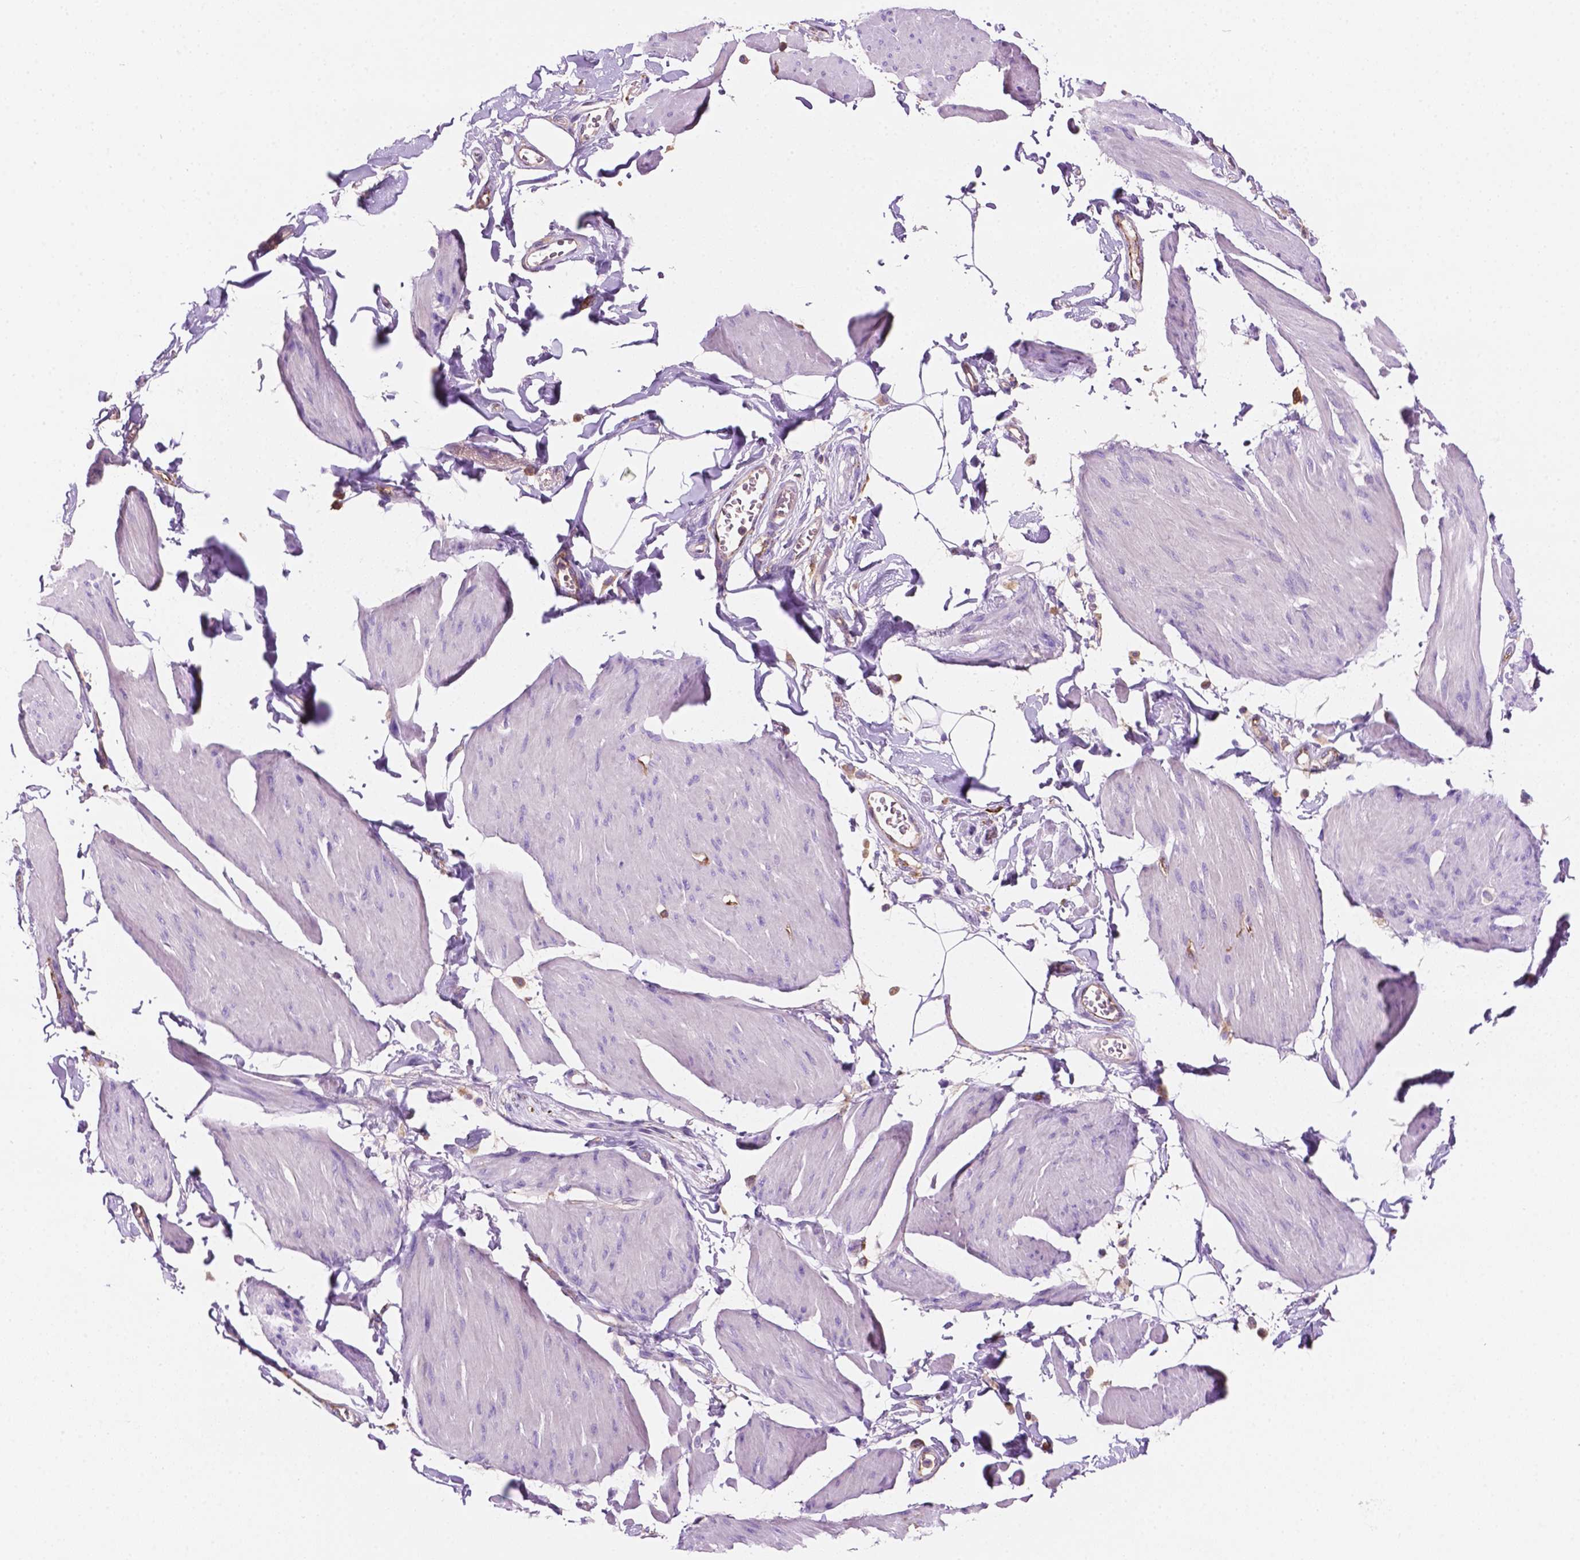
{"staining": {"intensity": "negative", "quantity": "none", "location": "none"}, "tissue": "smooth muscle", "cell_type": "Smooth muscle cells", "image_type": "normal", "snomed": [{"axis": "morphology", "description": "Normal tissue, NOS"}, {"axis": "topography", "description": "Adipose tissue"}, {"axis": "topography", "description": "Smooth muscle"}, {"axis": "topography", "description": "Peripheral nerve tissue"}], "caption": "A micrograph of smooth muscle stained for a protein demonstrates no brown staining in smooth muscle cells.", "gene": "MKRN2OS", "patient": {"sex": "male", "age": 83}}